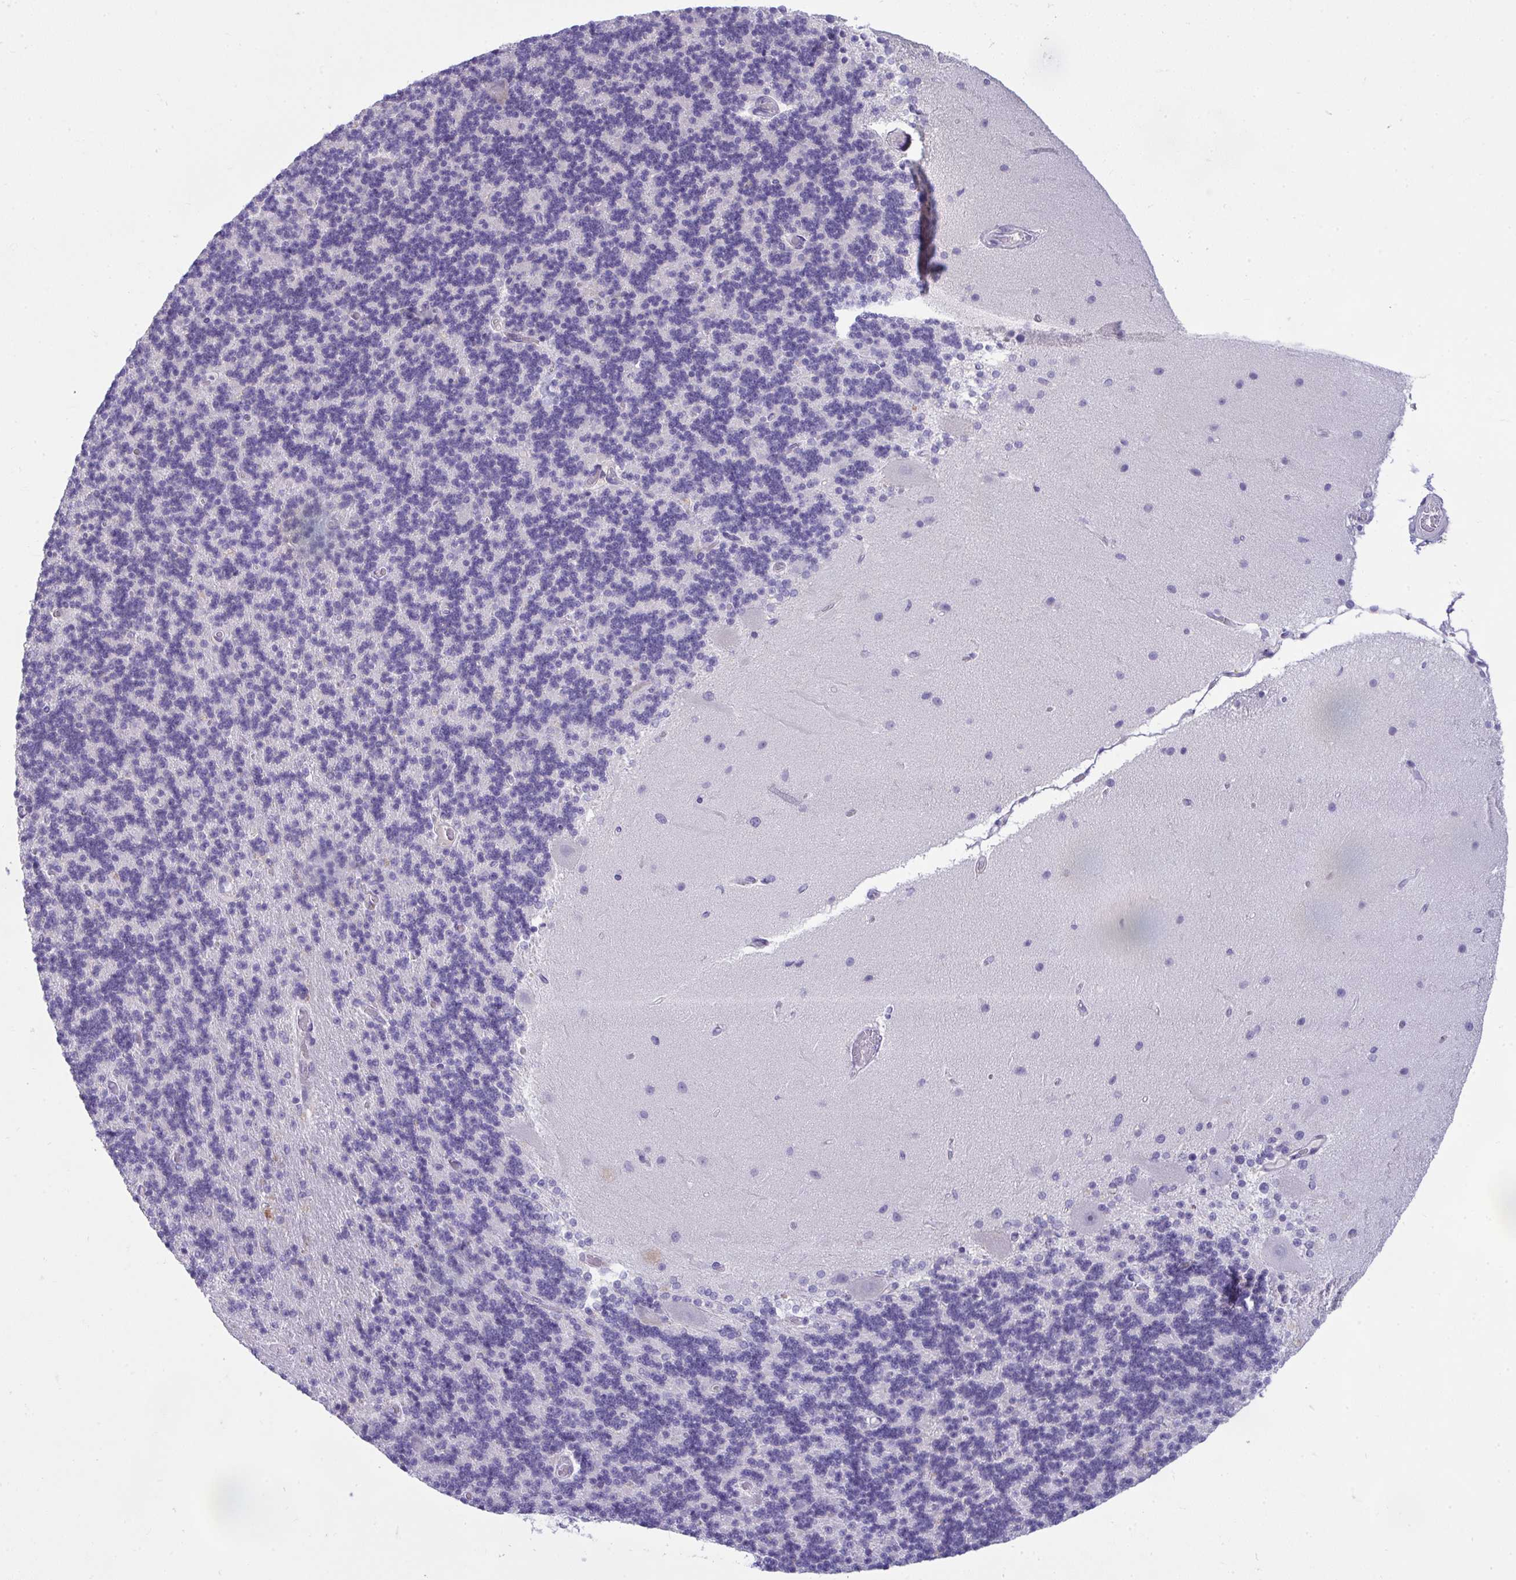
{"staining": {"intensity": "negative", "quantity": "none", "location": "none"}, "tissue": "cerebellum", "cell_type": "Cells in granular layer", "image_type": "normal", "snomed": [{"axis": "morphology", "description": "Normal tissue, NOS"}, {"axis": "topography", "description": "Cerebellum"}], "caption": "Histopathology image shows no protein expression in cells in granular layer of unremarkable cerebellum. (DAB (3,3'-diaminobenzidine) immunohistochemistry with hematoxylin counter stain).", "gene": "PIGZ", "patient": {"sex": "female", "age": 54}}